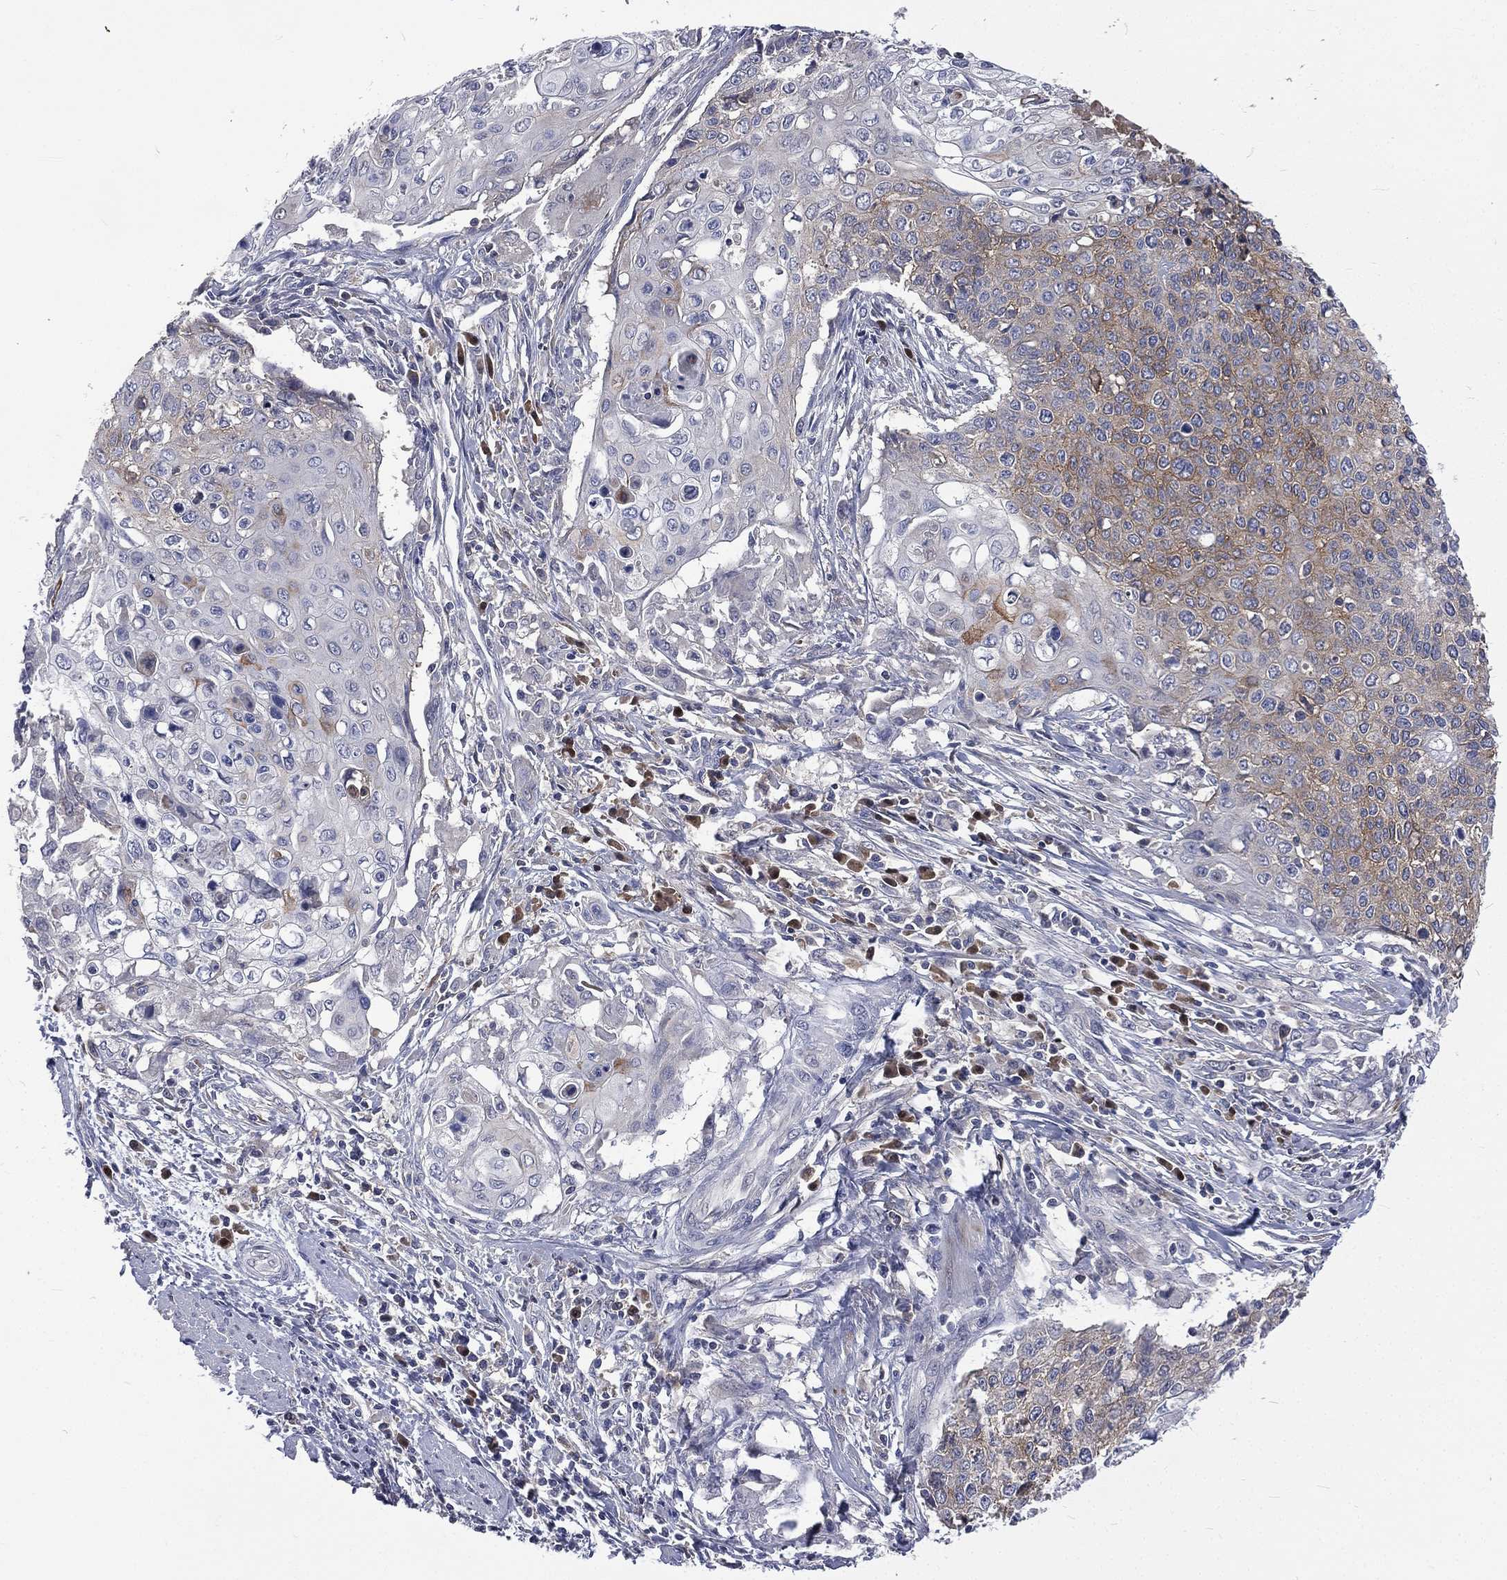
{"staining": {"intensity": "moderate", "quantity": "<25%", "location": "cytoplasmic/membranous"}, "tissue": "cervical cancer", "cell_type": "Tumor cells", "image_type": "cancer", "snomed": [{"axis": "morphology", "description": "Squamous cell carcinoma, NOS"}, {"axis": "topography", "description": "Cervix"}], "caption": "Cervical cancer stained for a protein displays moderate cytoplasmic/membranous positivity in tumor cells.", "gene": "CA12", "patient": {"sex": "female", "age": 39}}